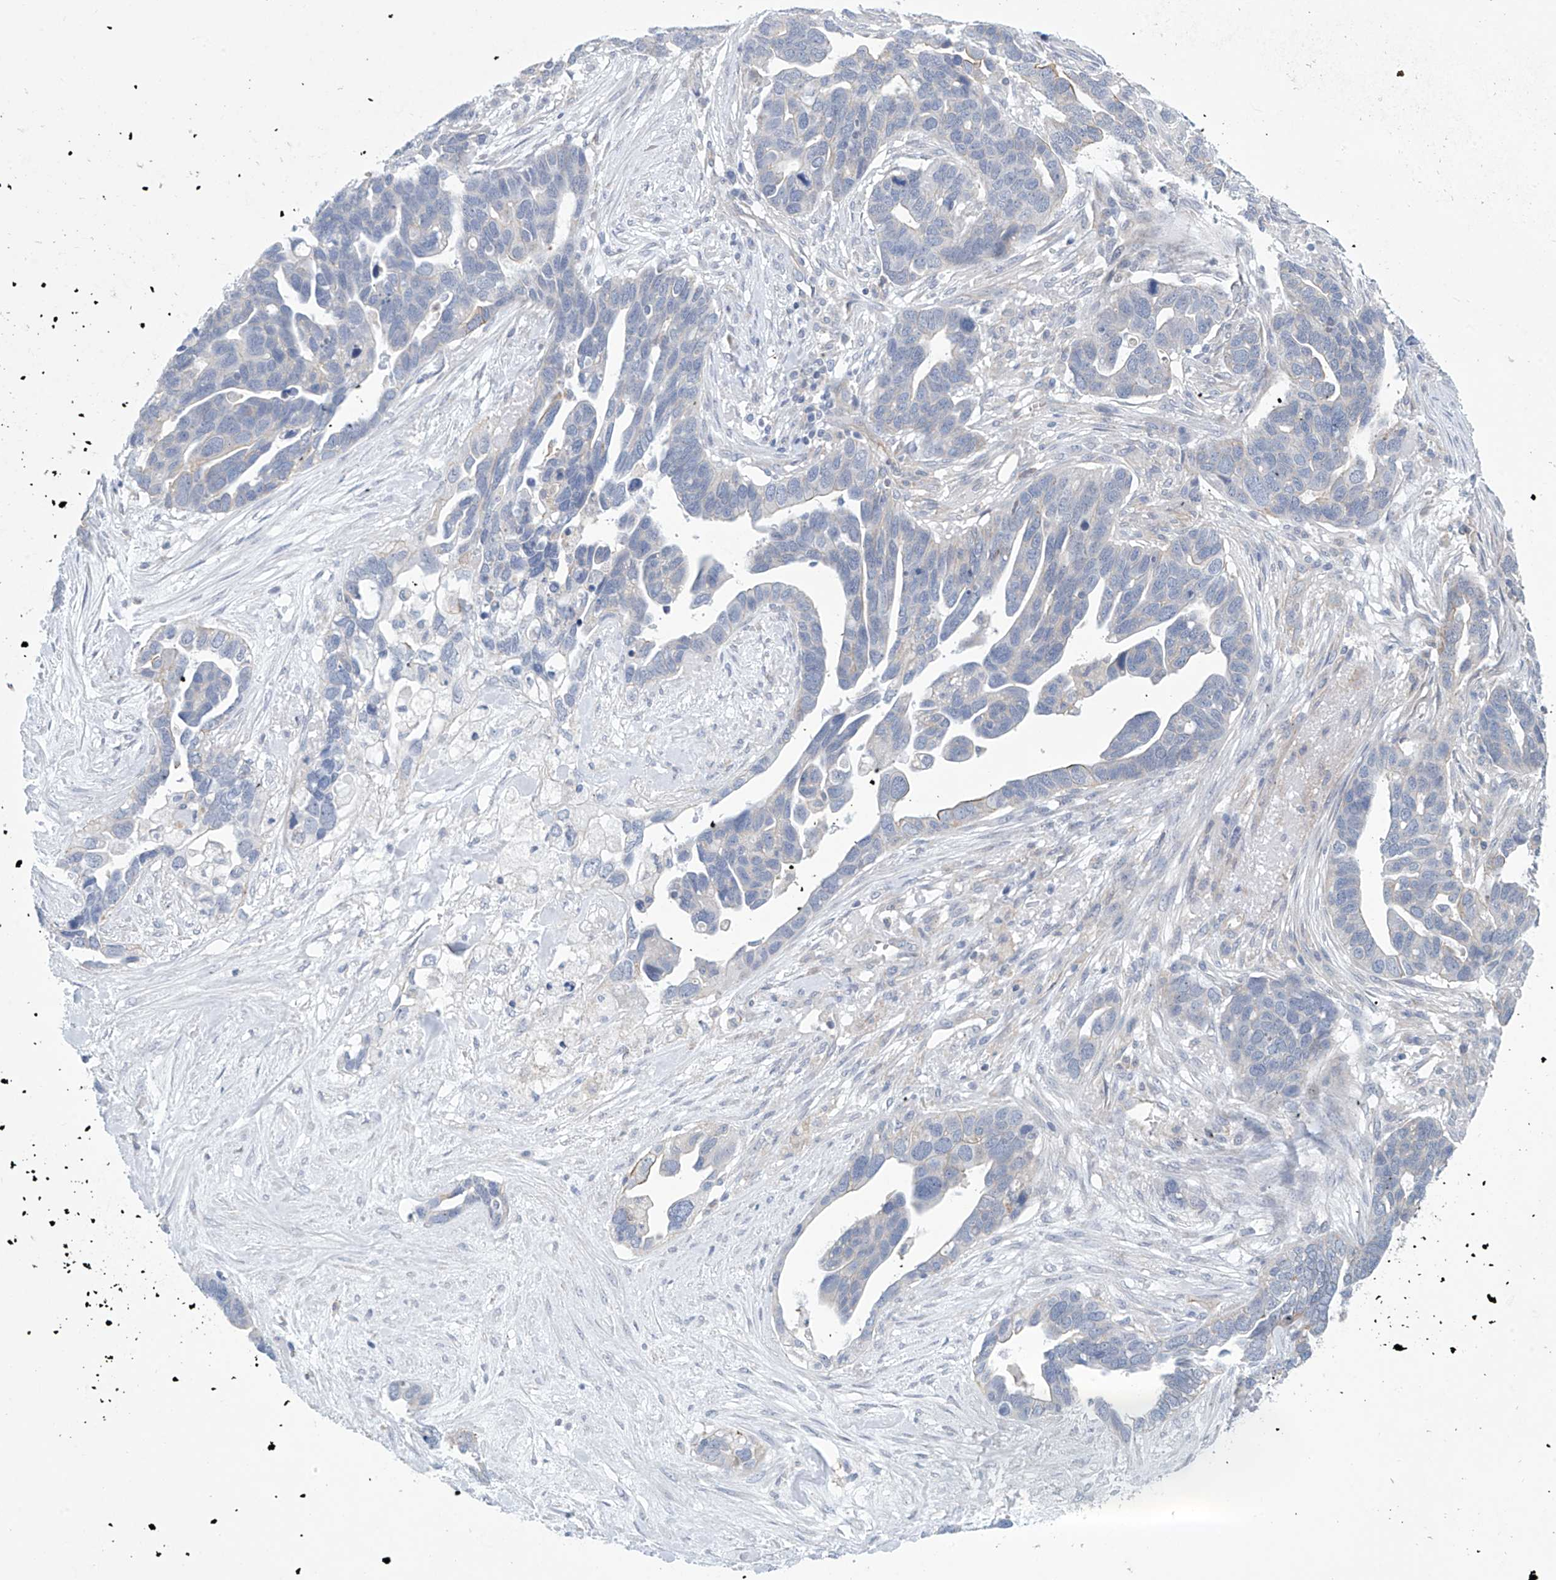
{"staining": {"intensity": "negative", "quantity": "none", "location": "none"}, "tissue": "ovarian cancer", "cell_type": "Tumor cells", "image_type": "cancer", "snomed": [{"axis": "morphology", "description": "Cystadenocarcinoma, serous, NOS"}, {"axis": "topography", "description": "Ovary"}], "caption": "The photomicrograph exhibits no staining of tumor cells in ovarian cancer (serous cystadenocarcinoma). (Brightfield microscopy of DAB (3,3'-diaminobenzidine) IHC at high magnification).", "gene": "ABHD13", "patient": {"sex": "female", "age": 54}}